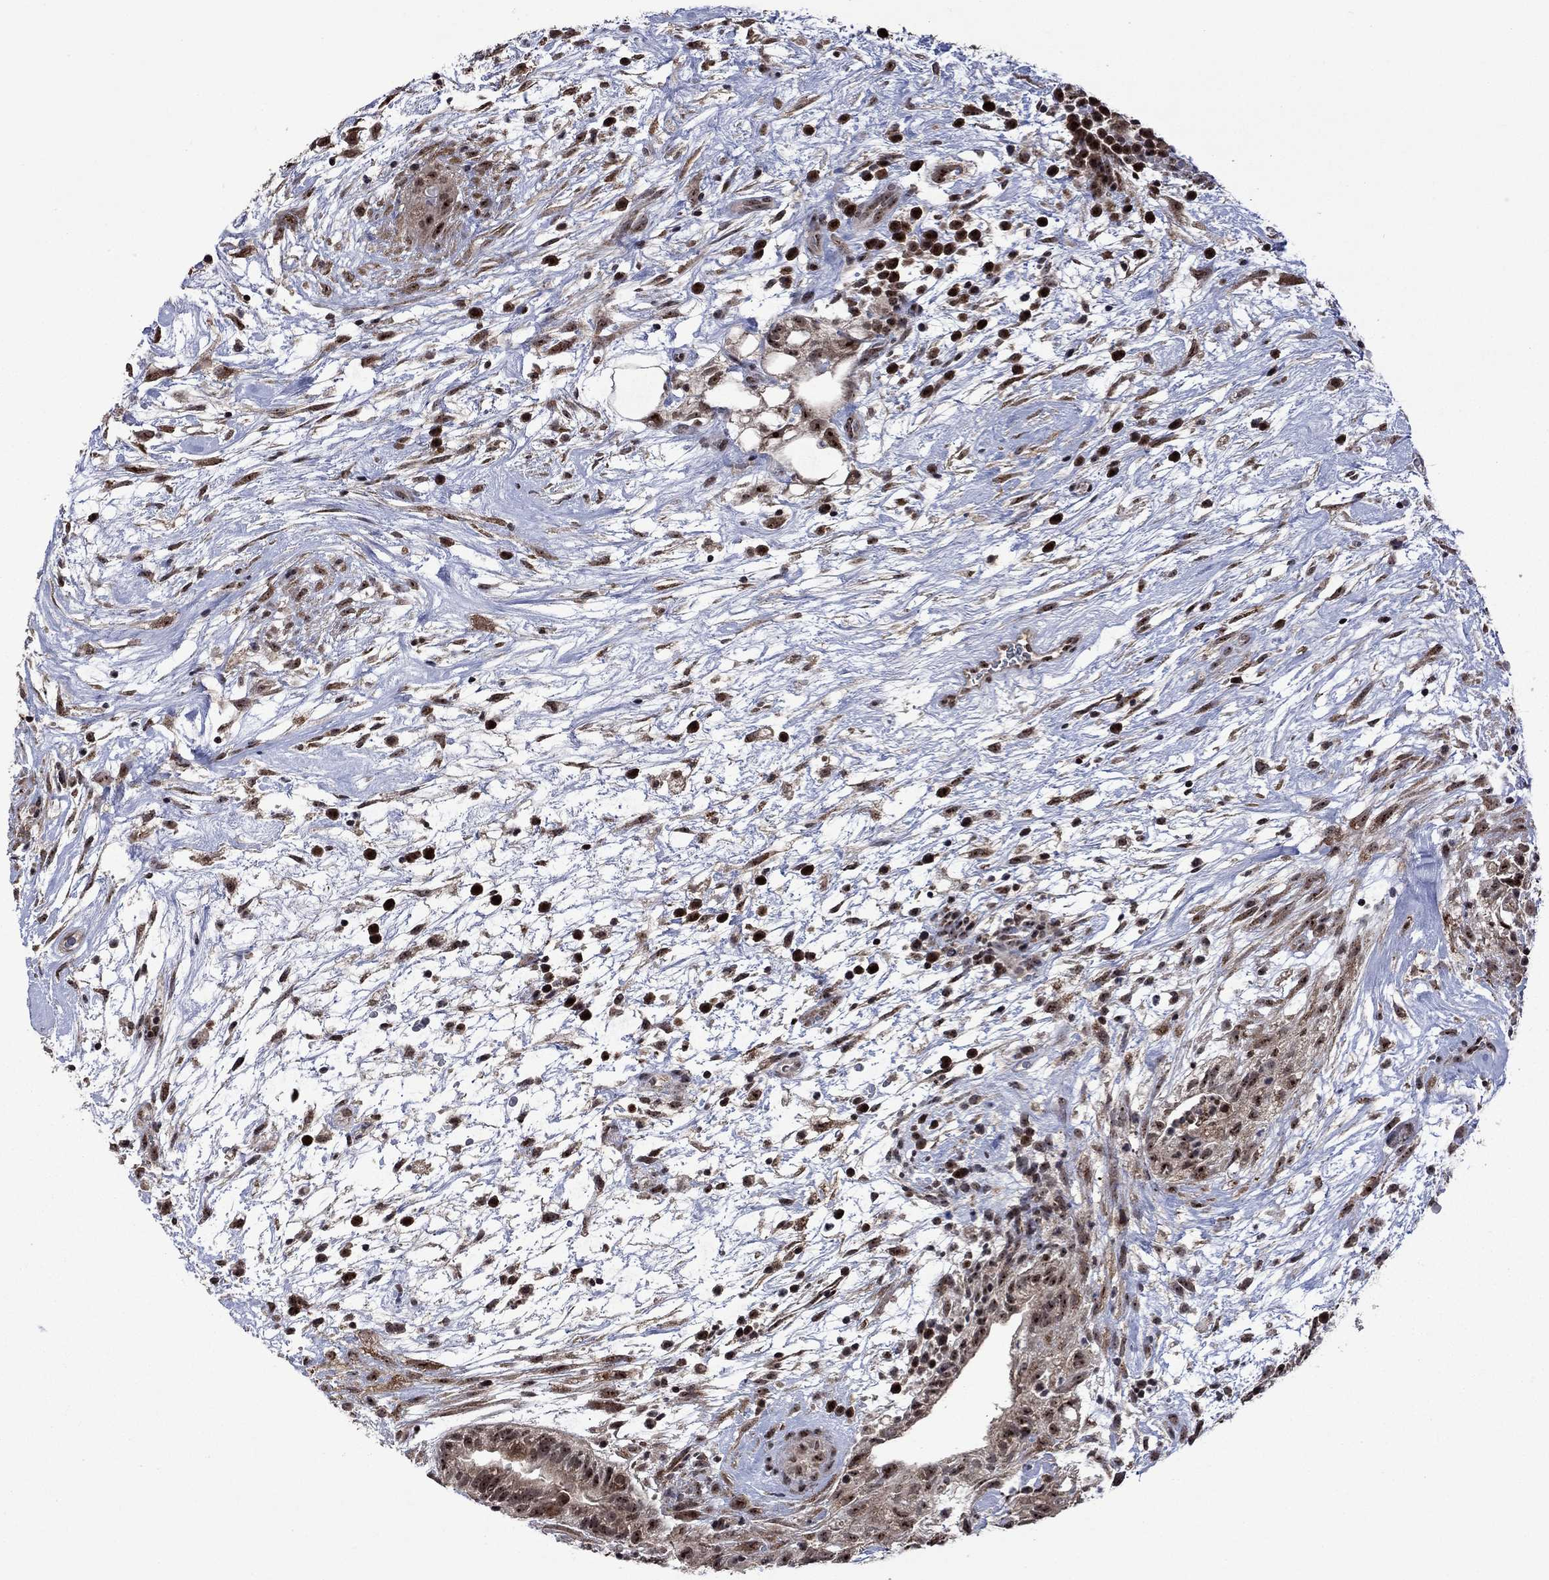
{"staining": {"intensity": "moderate", "quantity": "25%-75%", "location": "nuclear"}, "tissue": "testis cancer", "cell_type": "Tumor cells", "image_type": "cancer", "snomed": [{"axis": "morphology", "description": "Normal tissue, NOS"}, {"axis": "morphology", "description": "Carcinoma, Embryonal, NOS"}, {"axis": "topography", "description": "Testis"}], "caption": "Embryonal carcinoma (testis) stained with immunohistochemistry (IHC) displays moderate nuclear expression in about 25%-75% of tumor cells. (DAB (3,3'-diaminobenzidine) IHC with brightfield microscopy, high magnification).", "gene": "FBL", "patient": {"sex": "male", "age": 32}}